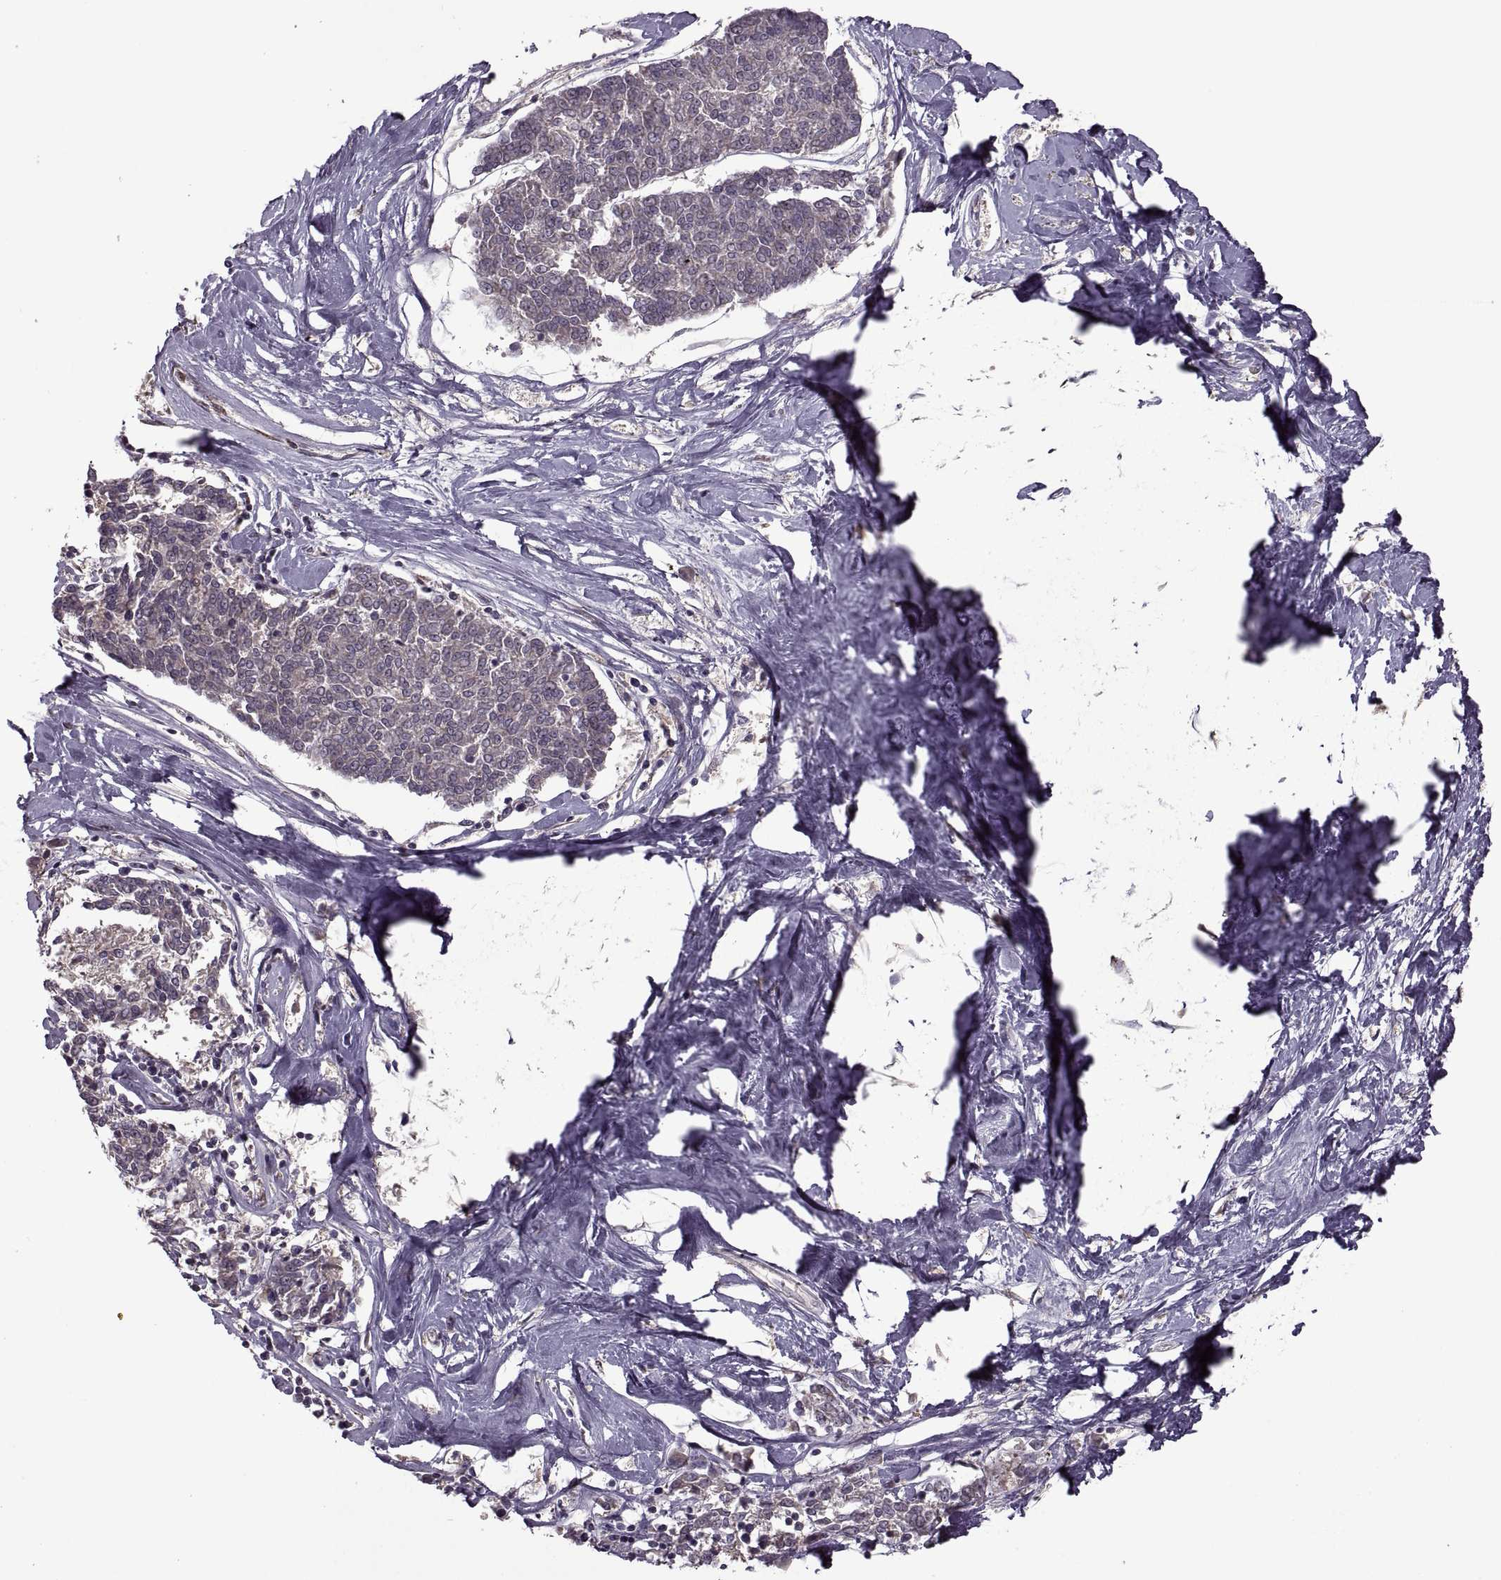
{"staining": {"intensity": "negative", "quantity": "none", "location": "none"}, "tissue": "melanoma", "cell_type": "Tumor cells", "image_type": "cancer", "snomed": [{"axis": "morphology", "description": "Malignant melanoma, NOS"}, {"axis": "topography", "description": "Skin"}], "caption": "A photomicrograph of human melanoma is negative for staining in tumor cells.", "gene": "PIERCE1", "patient": {"sex": "female", "age": 72}}